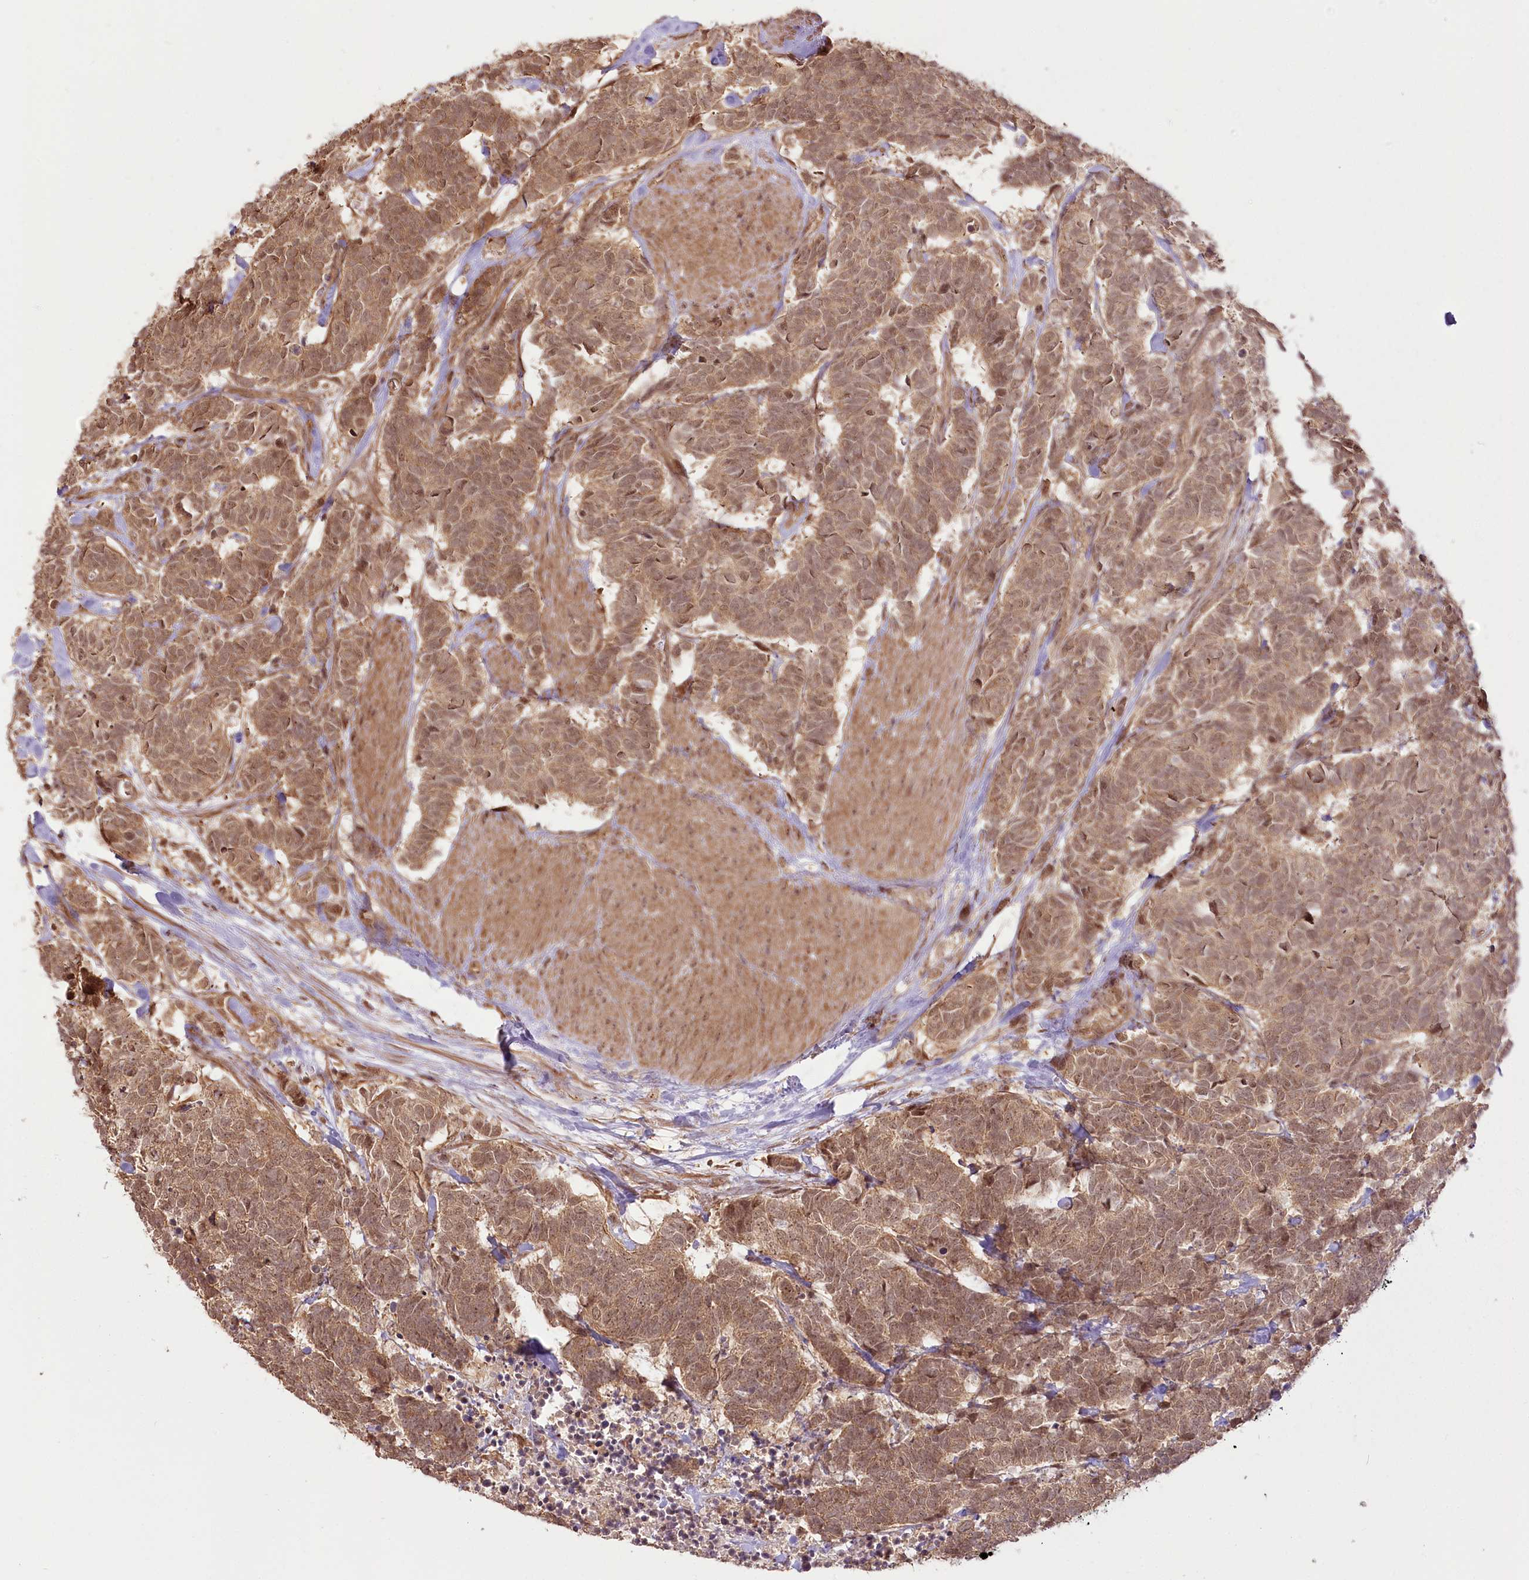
{"staining": {"intensity": "moderate", "quantity": ">75%", "location": "cytoplasmic/membranous,nuclear"}, "tissue": "carcinoid", "cell_type": "Tumor cells", "image_type": "cancer", "snomed": [{"axis": "morphology", "description": "Carcinoma, NOS"}, {"axis": "morphology", "description": "Carcinoid, malignant, NOS"}, {"axis": "topography", "description": "Urinary bladder"}], "caption": "Immunohistochemistry staining of malignant carcinoid, which demonstrates medium levels of moderate cytoplasmic/membranous and nuclear positivity in approximately >75% of tumor cells indicating moderate cytoplasmic/membranous and nuclear protein staining. The staining was performed using DAB (3,3'-diaminobenzidine) (brown) for protein detection and nuclei were counterstained in hematoxylin (blue).", "gene": "R3HDM2", "patient": {"sex": "male", "age": 57}}